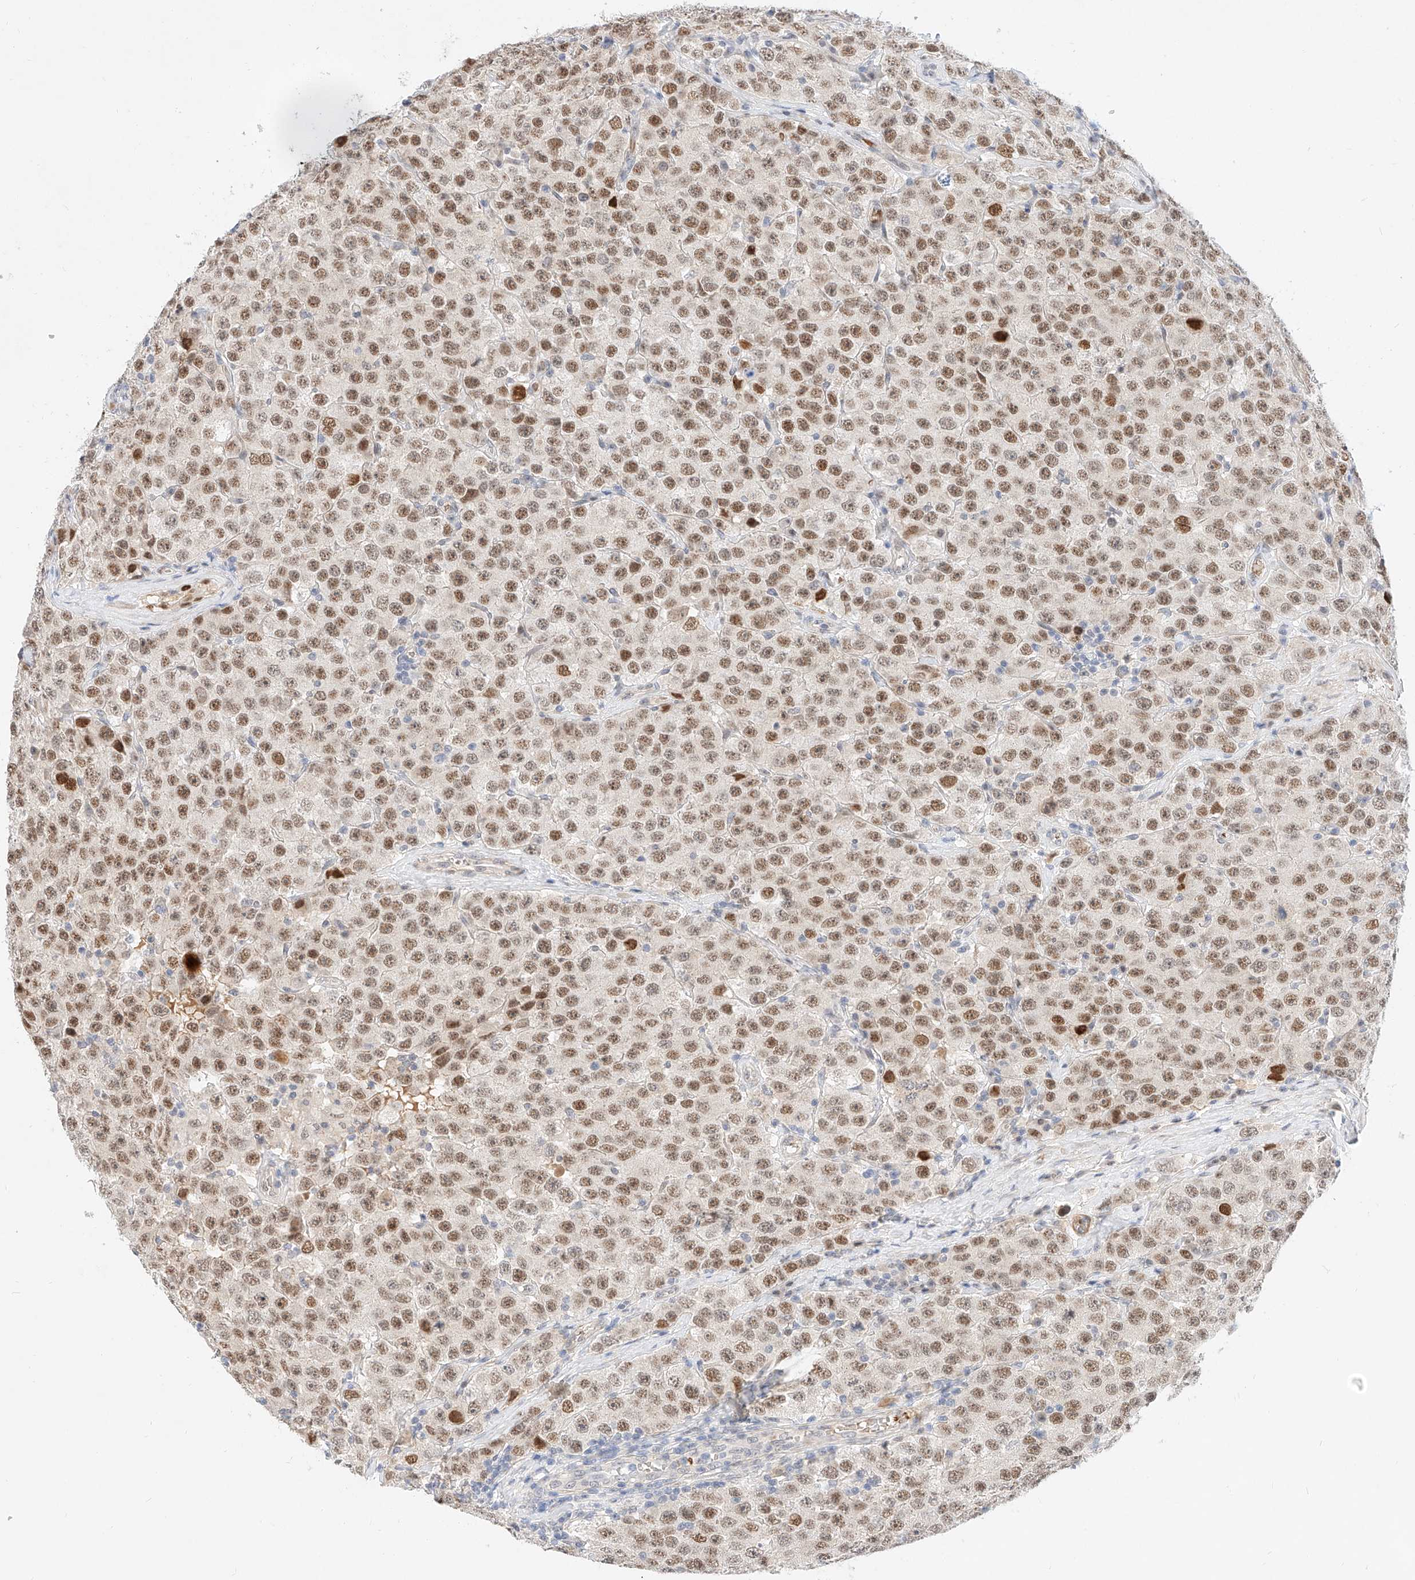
{"staining": {"intensity": "moderate", "quantity": ">75%", "location": "nuclear"}, "tissue": "testis cancer", "cell_type": "Tumor cells", "image_type": "cancer", "snomed": [{"axis": "morphology", "description": "Seminoma, NOS"}, {"axis": "topography", "description": "Testis"}], "caption": "Immunohistochemical staining of testis cancer (seminoma) displays moderate nuclear protein positivity in about >75% of tumor cells.", "gene": "CBX8", "patient": {"sex": "male", "age": 28}}